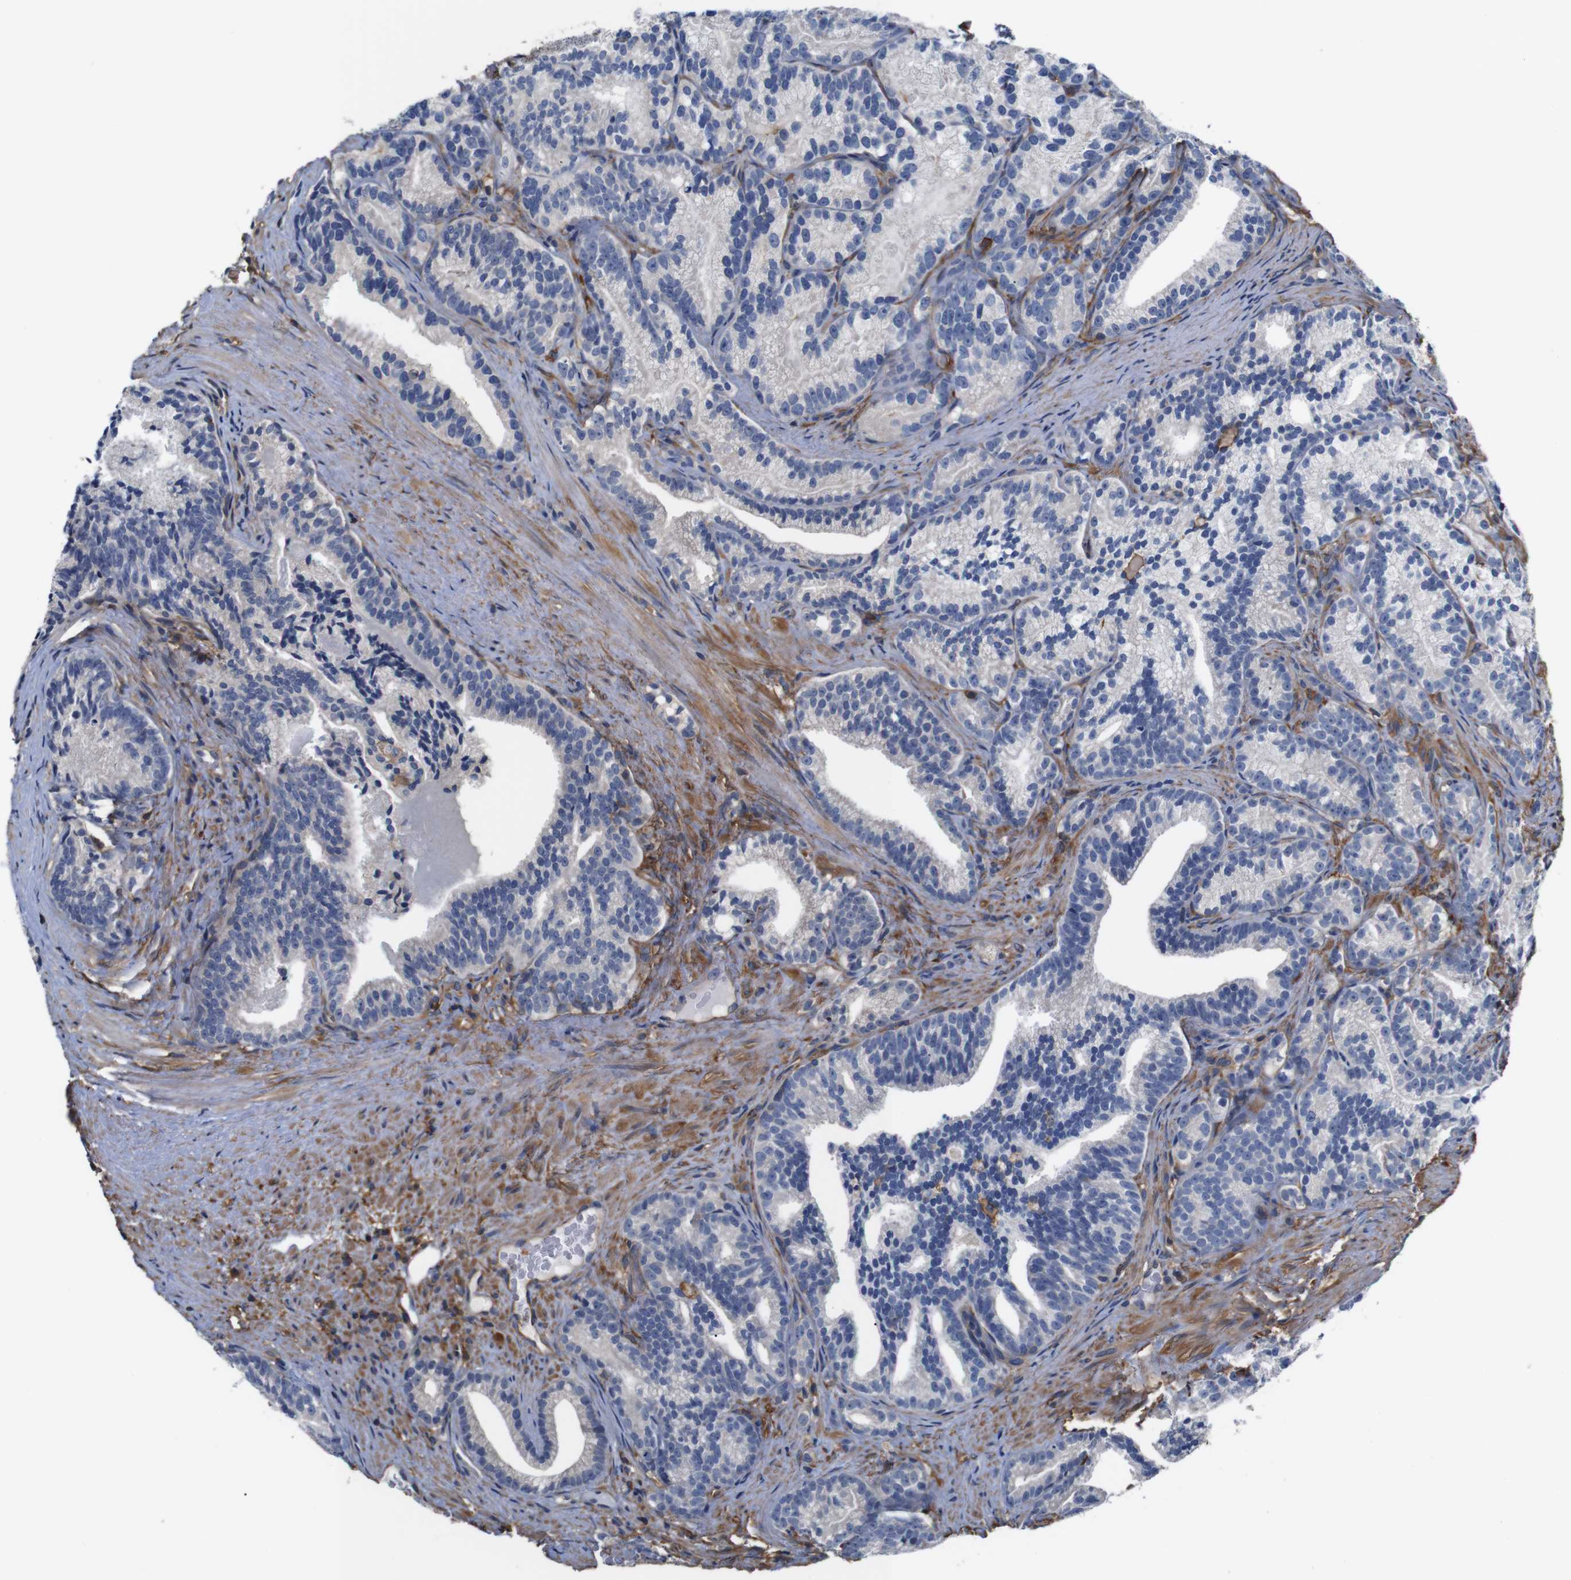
{"staining": {"intensity": "negative", "quantity": "none", "location": "none"}, "tissue": "prostate cancer", "cell_type": "Tumor cells", "image_type": "cancer", "snomed": [{"axis": "morphology", "description": "Adenocarcinoma, Low grade"}, {"axis": "topography", "description": "Prostate"}], "caption": "This image is of adenocarcinoma (low-grade) (prostate) stained with immunohistochemistry (IHC) to label a protein in brown with the nuclei are counter-stained blue. There is no positivity in tumor cells.", "gene": "PI4KA", "patient": {"sex": "male", "age": 89}}